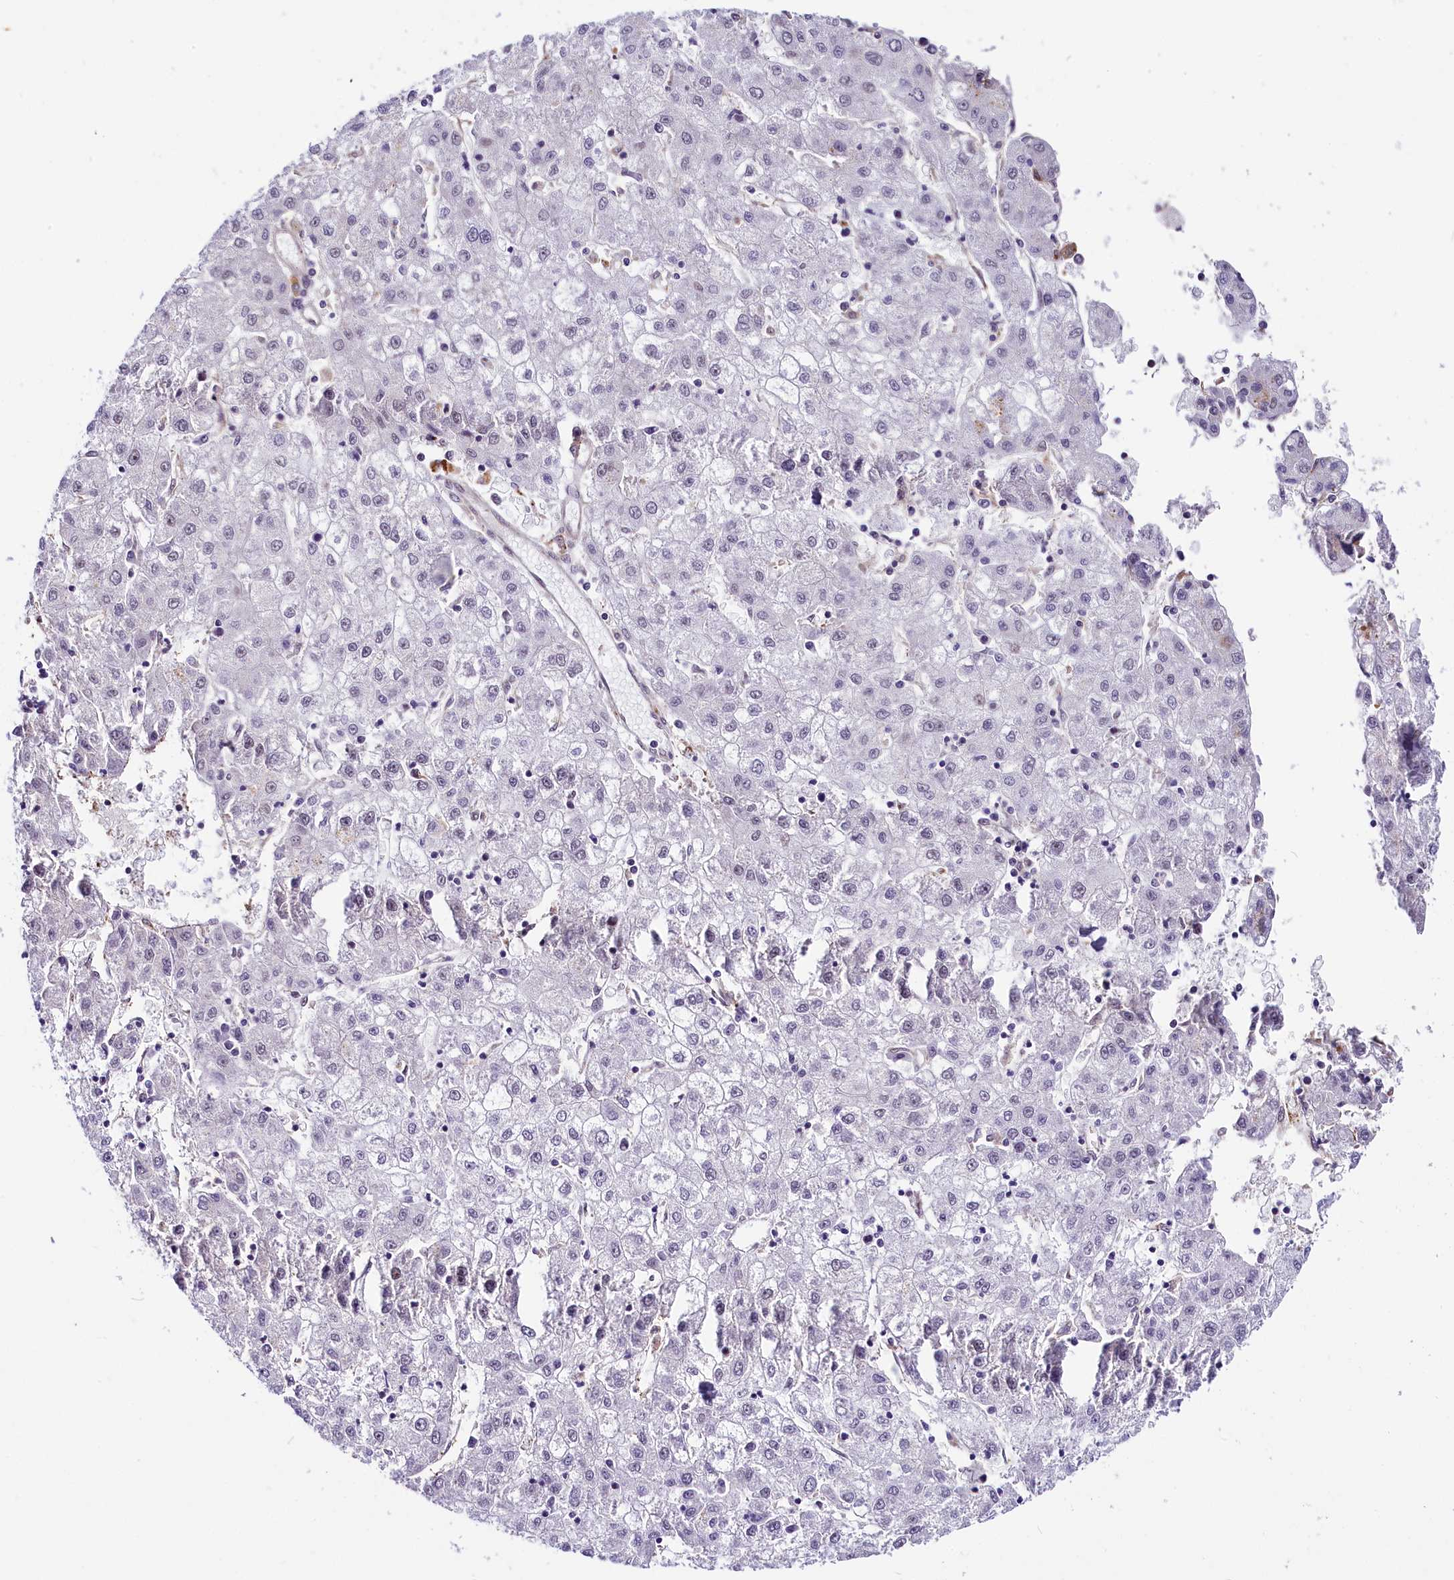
{"staining": {"intensity": "negative", "quantity": "none", "location": "none"}, "tissue": "liver cancer", "cell_type": "Tumor cells", "image_type": "cancer", "snomed": [{"axis": "morphology", "description": "Carcinoma, Hepatocellular, NOS"}, {"axis": "topography", "description": "Liver"}], "caption": "High power microscopy image of an immunohistochemistry photomicrograph of hepatocellular carcinoma (liver), revealing no significant expression in tumor cells.", "gene": "MRPL54", "patient": {"sex": "male", "age": 72}}